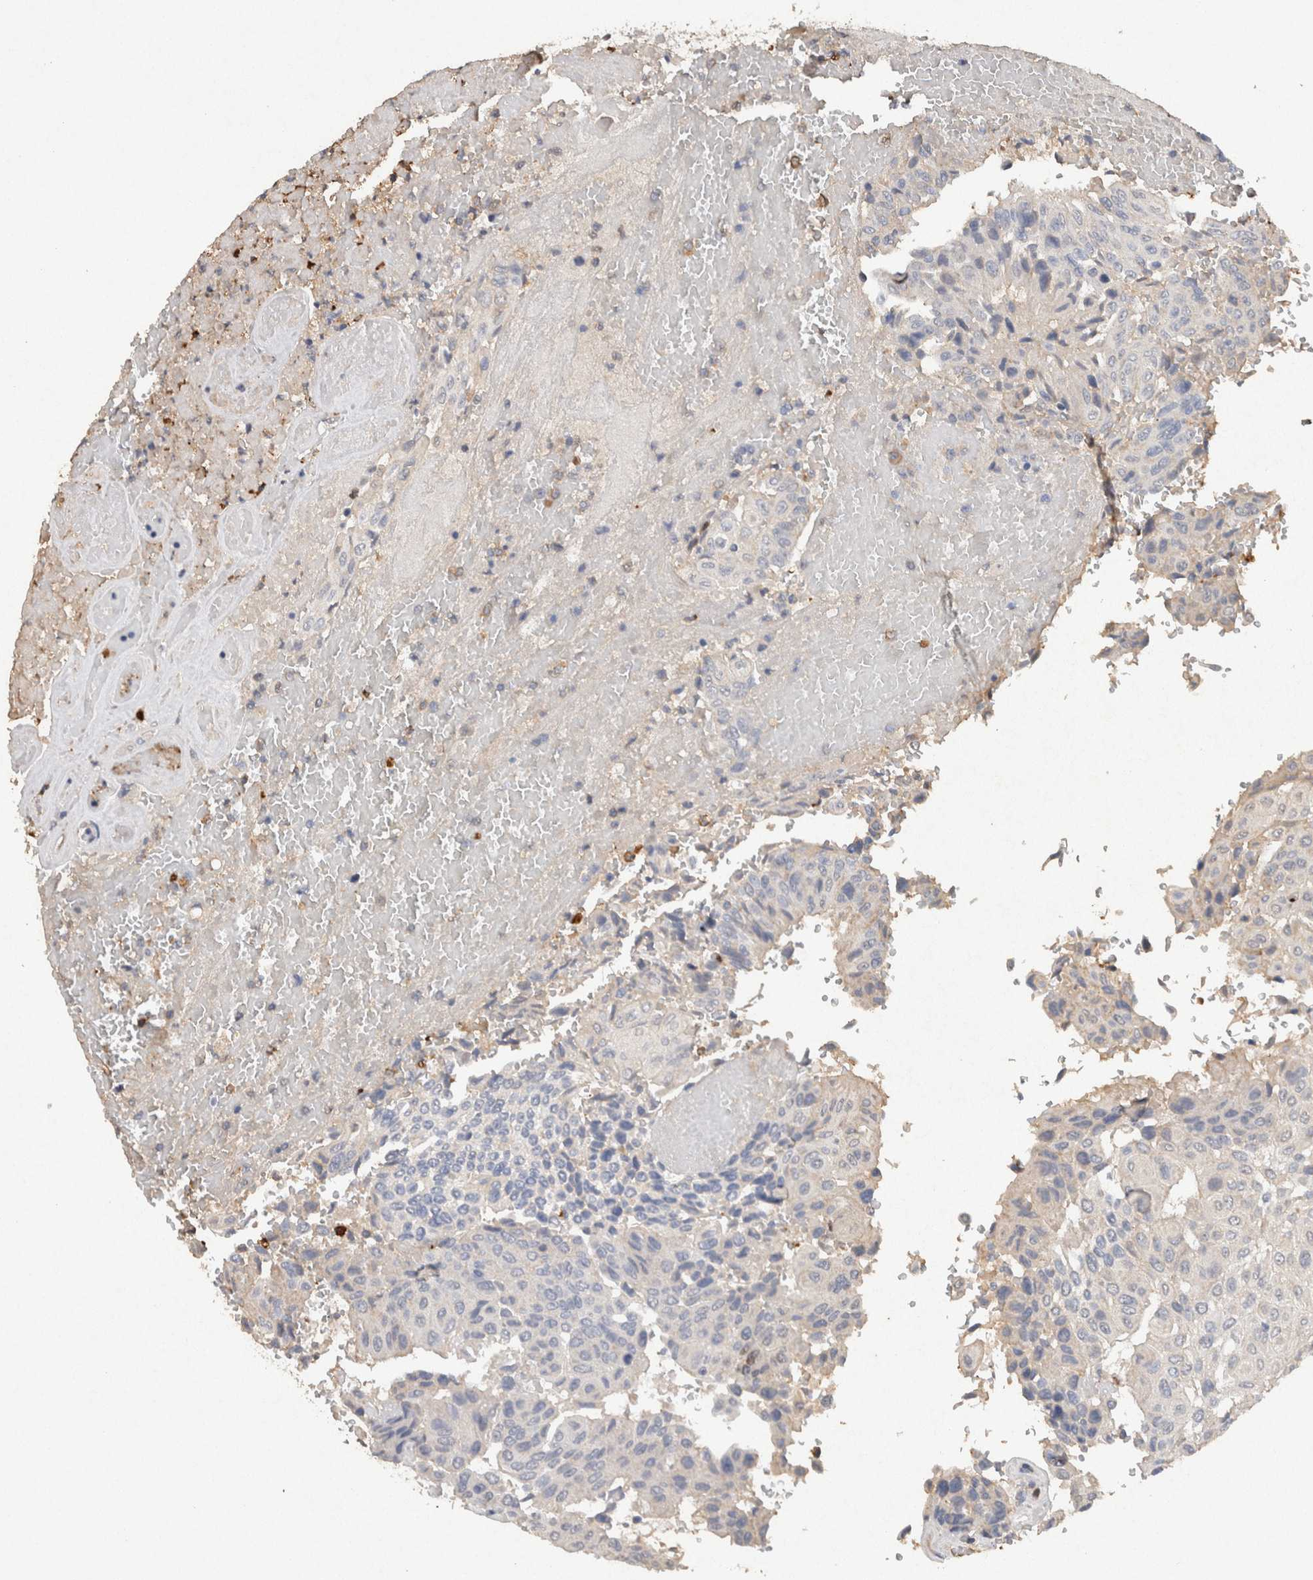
{"staining": {"intensity": "negative", "quantity": "none", "location": "none"}, "tissue": "urothelial cancer", "cell_type": "Tumor cells", "image_type": "cancer", "snomed": [{"axis": "morphology", "description": "Urothelial carcinoma, High grade"}, {"axis": "topography", "description": "Urinary bladder"}], "caption": "Immunohistochemistry of urothelial carcinoma (high-grade) shows no expression in tumor cells.", "gene": "FABP7", "patient": {"sex": "male", "age": 66}}